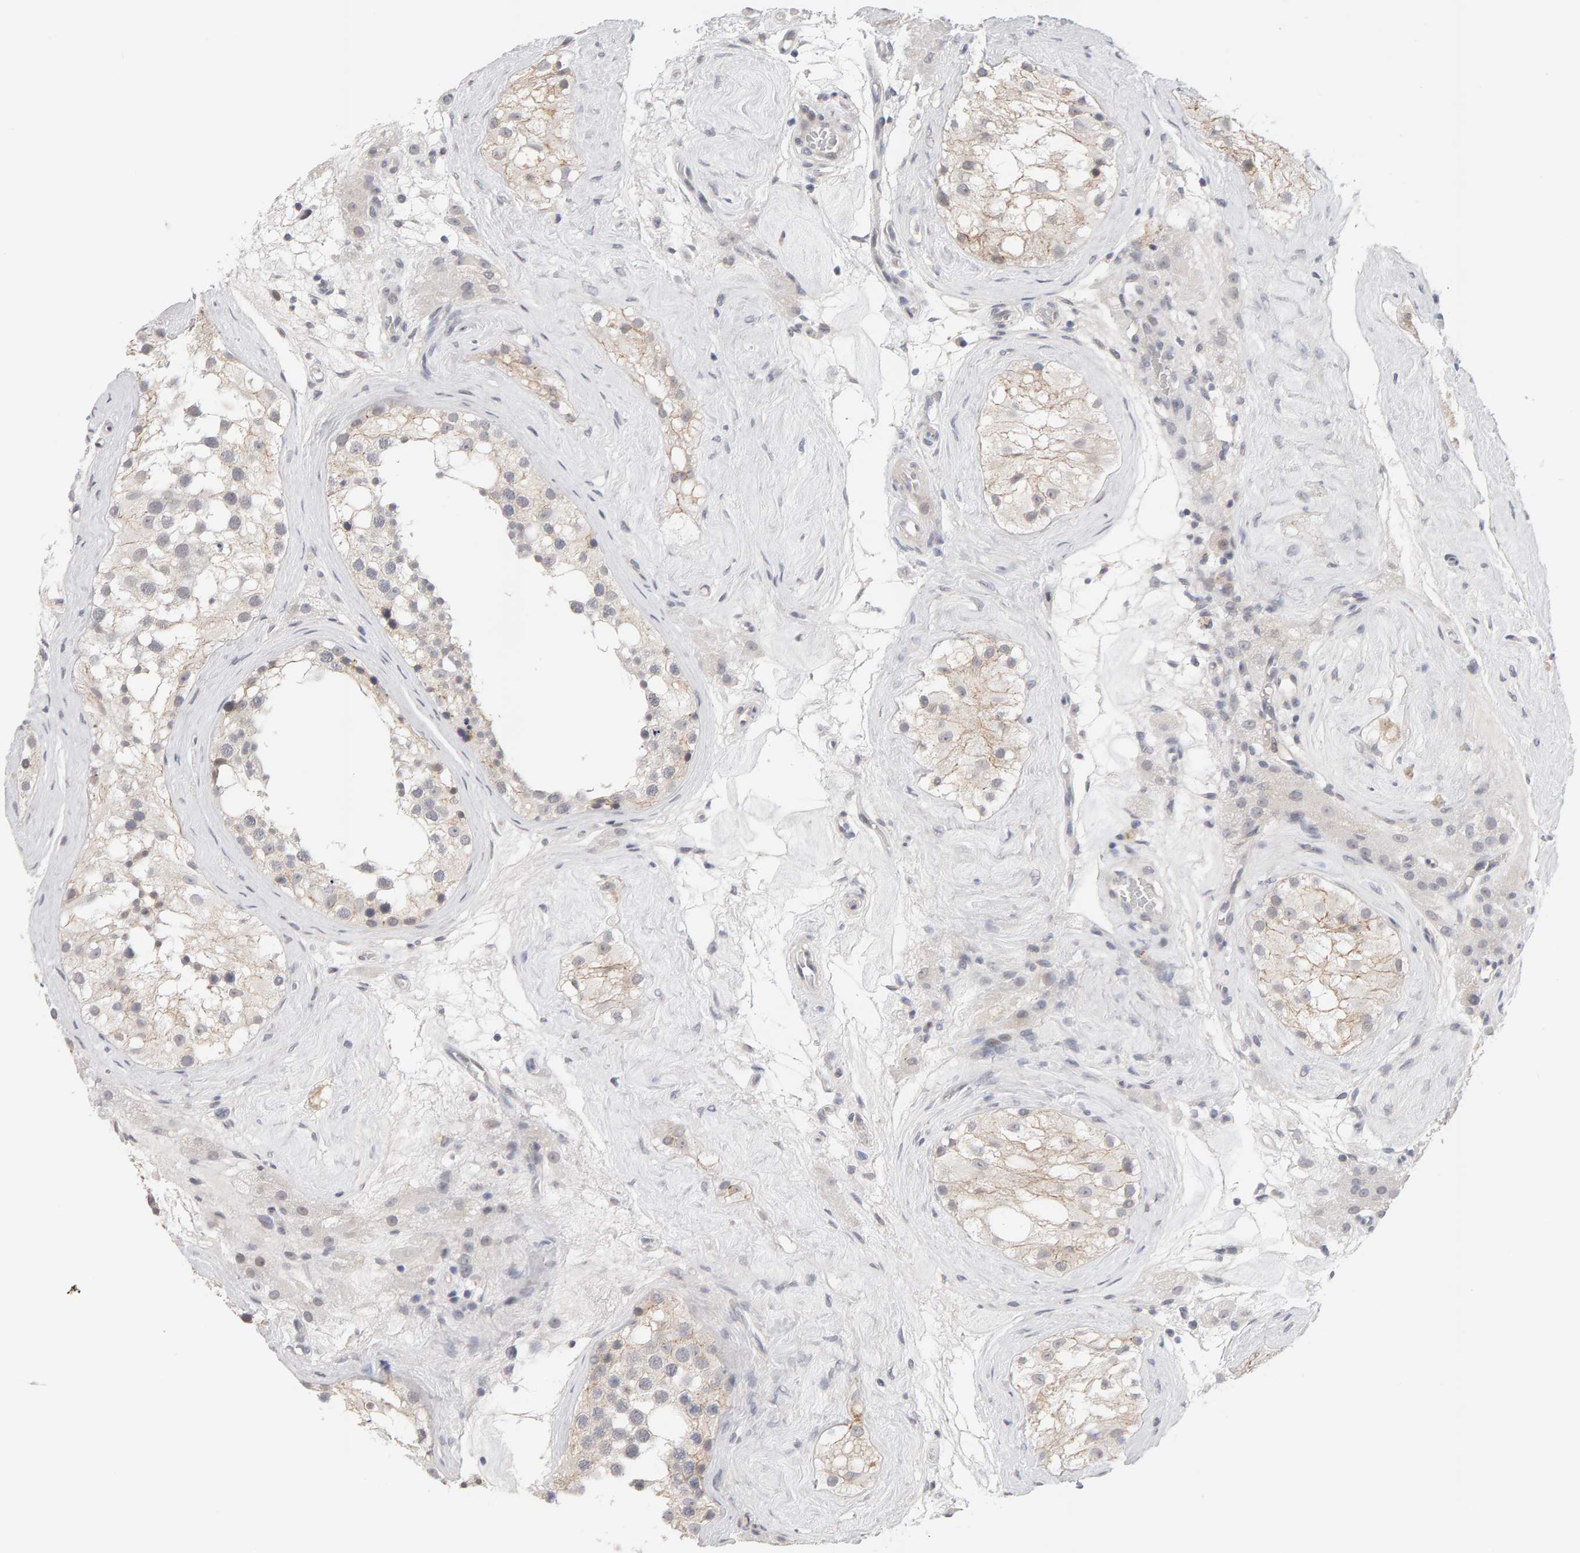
{"staining": {"intensity": "weak", "quantity": "25%-75%", "location": "cytoplasmic/membranous"}, "tissue": "testis", "cell_type": "Cells in seminiferous ducts", "image_type": "normal", "snomed": [{"axis": "morphology", "description": "Normal tissue, NOS"}, {"axis": "morphology", "description": "Seminoma, NOS"}, {"axis": "topography", "description": "Testis"}], "caption": "A photomicrograph of human testis stained for a protein demonstrates weak cytoplasmic/membranous brown staining in cells in seminiferous ducts. (Stains: DAB in brown, nuclei in blue, Microscopy: brightfield microscopy at high magnification).", "gene": "HNF4A", "patient": {"sex": "male", "age": 71}}